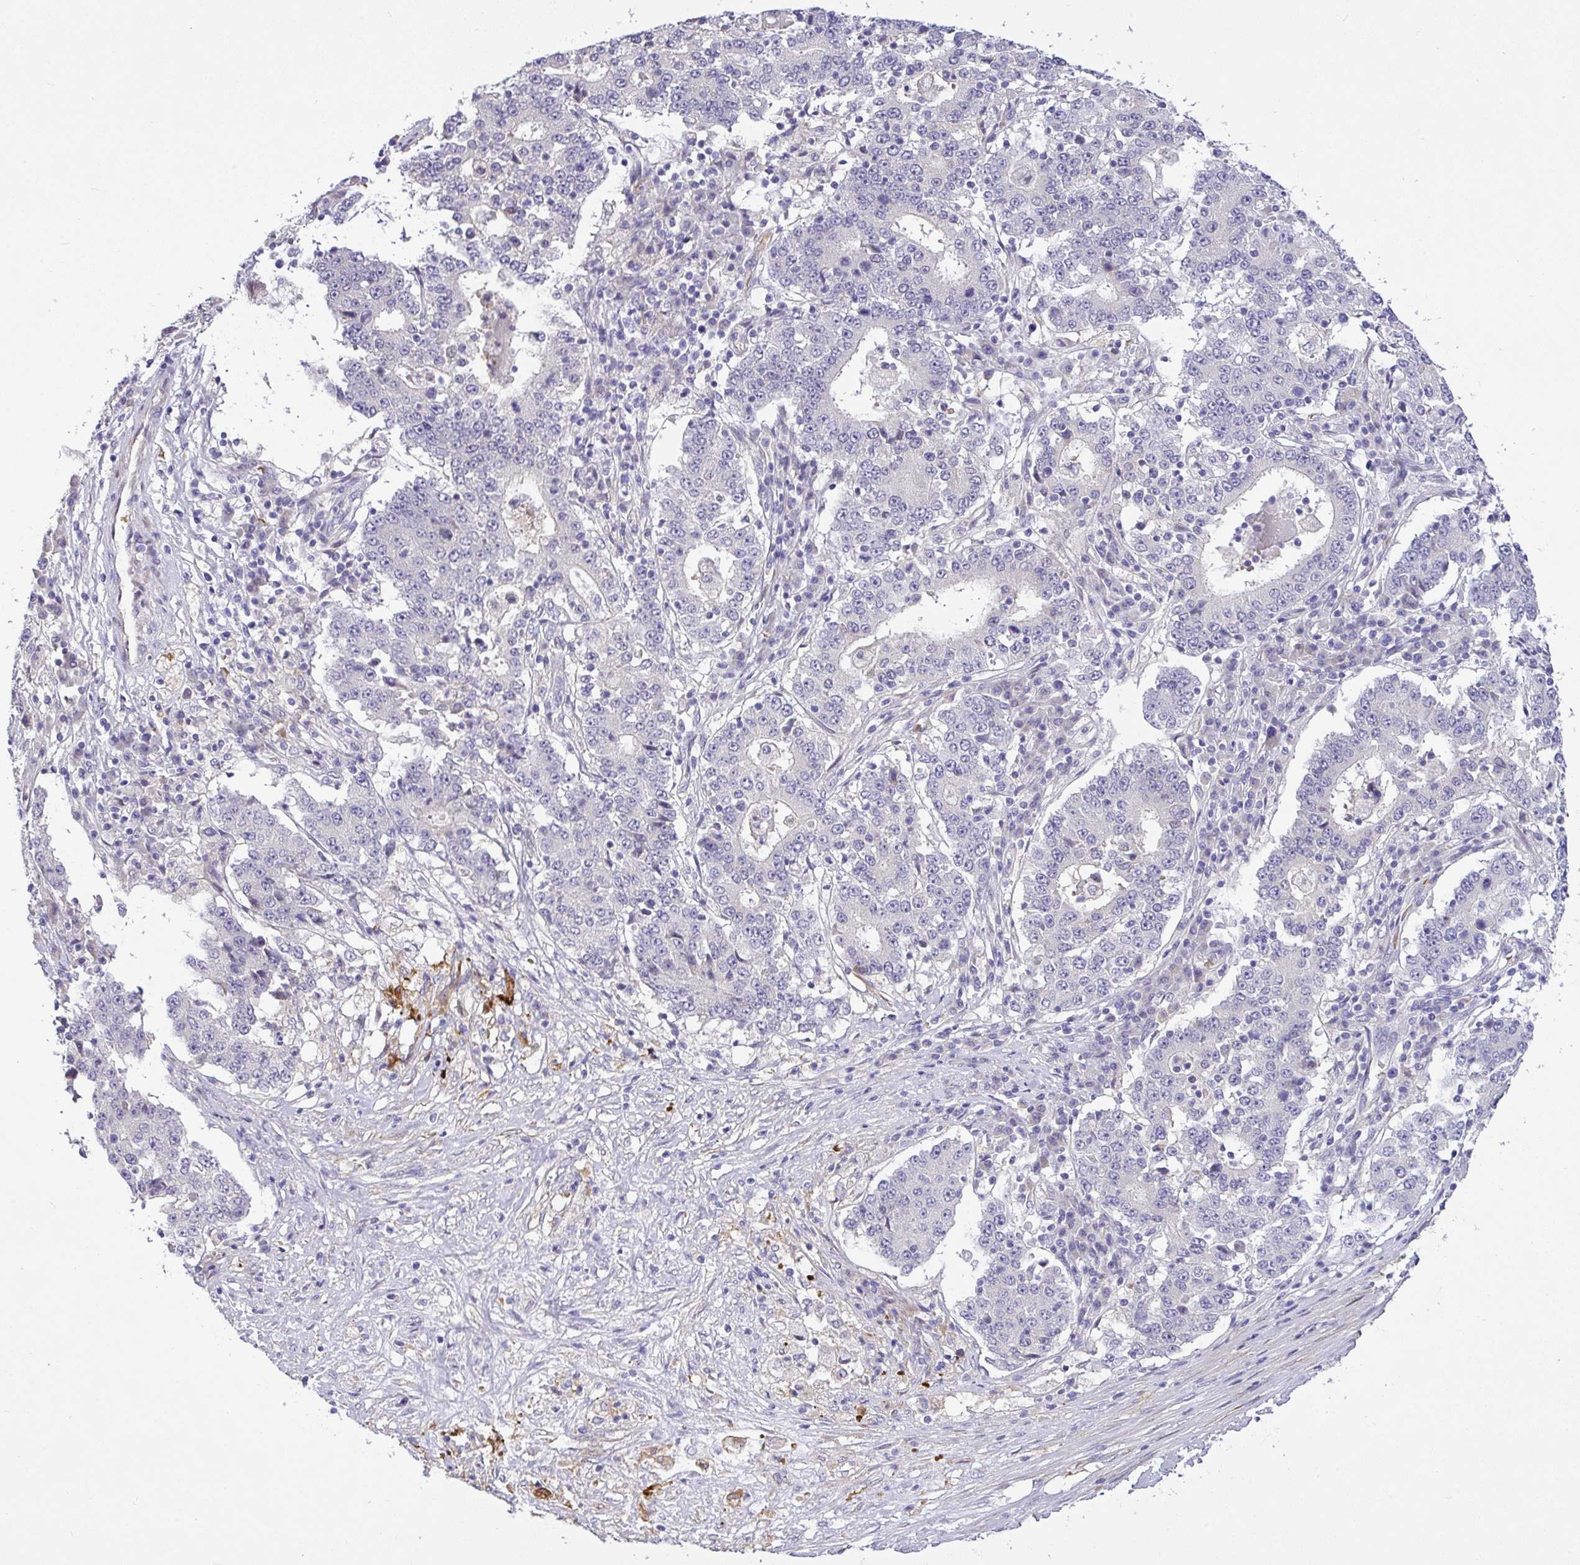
{"staining": {"intensity": "negative", "quantity": "none", "location": "none"}, "tissue": "stomach cancer", "cell_type": "Tumor cells", "image_type": "cancer", "snomed": [{"axis": "morphology", "description": "Adenocarcinoma, NOS"}, {"axis": "topography", "description": "Stomach"}], "caption": "Immunohistochemistry of adenocarcinoma (stomach) shows no positivity in tumor cells.", "gene": "MOCS1", "patient": {"sex": "male", "age": 59}}